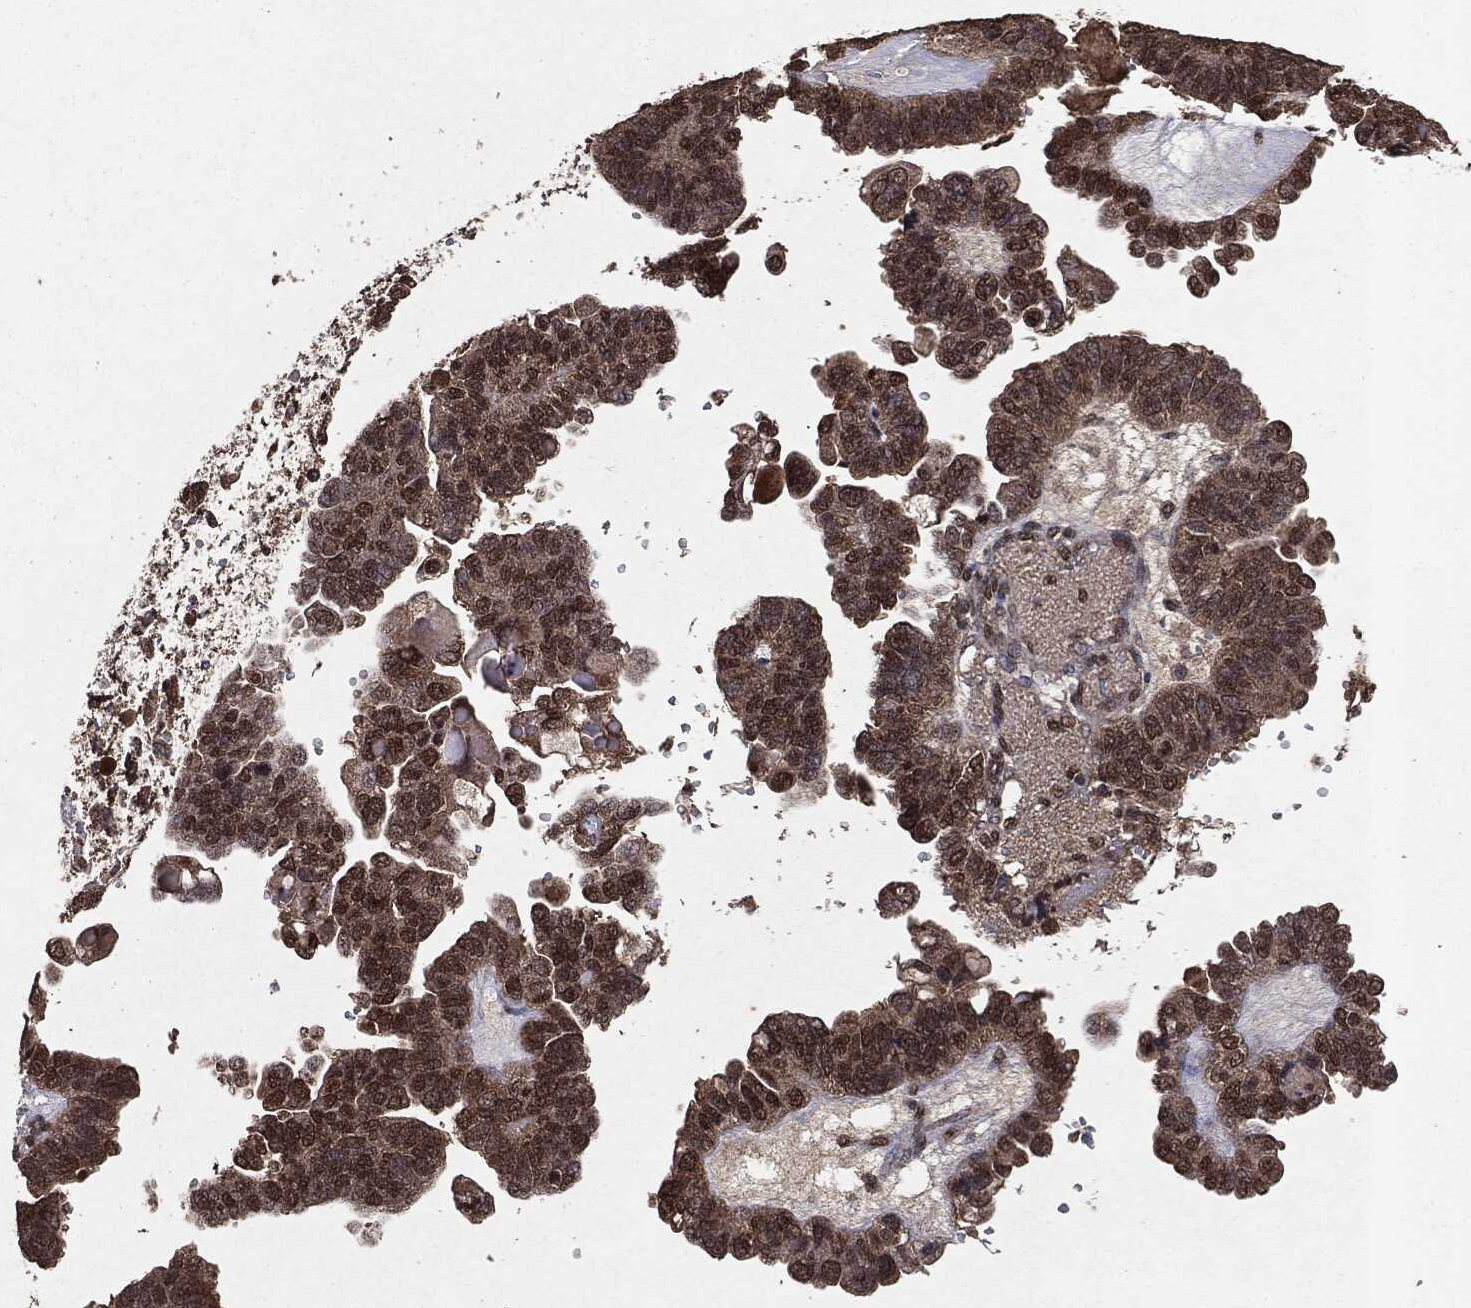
{"staining": {"intensity": "moderate", "quantity": ">75%", "location": "cytoplasmic/membranous,nuclear"}, "tissue": "ovarian cancer", "cell_type": "Tumor cells", "image_type": "cancer", "snomed": [{"axis": "morphology", "description": "Cystadenocarcinoma, serous, NOS"}, {"axis": "topography", "description": "Ovary"}], "caption": "Ovarian cancer (serous cystadenocarcinoma) stained with DAB (3,3'-diaminobenzidine) IHC exhibits medium levels of moderate cytoplasmic/membranous and nuclear expression in approximately >75% of tumor cells.", "gene": "PEBP1", "patient": {"sex": "female", "age": 51}}